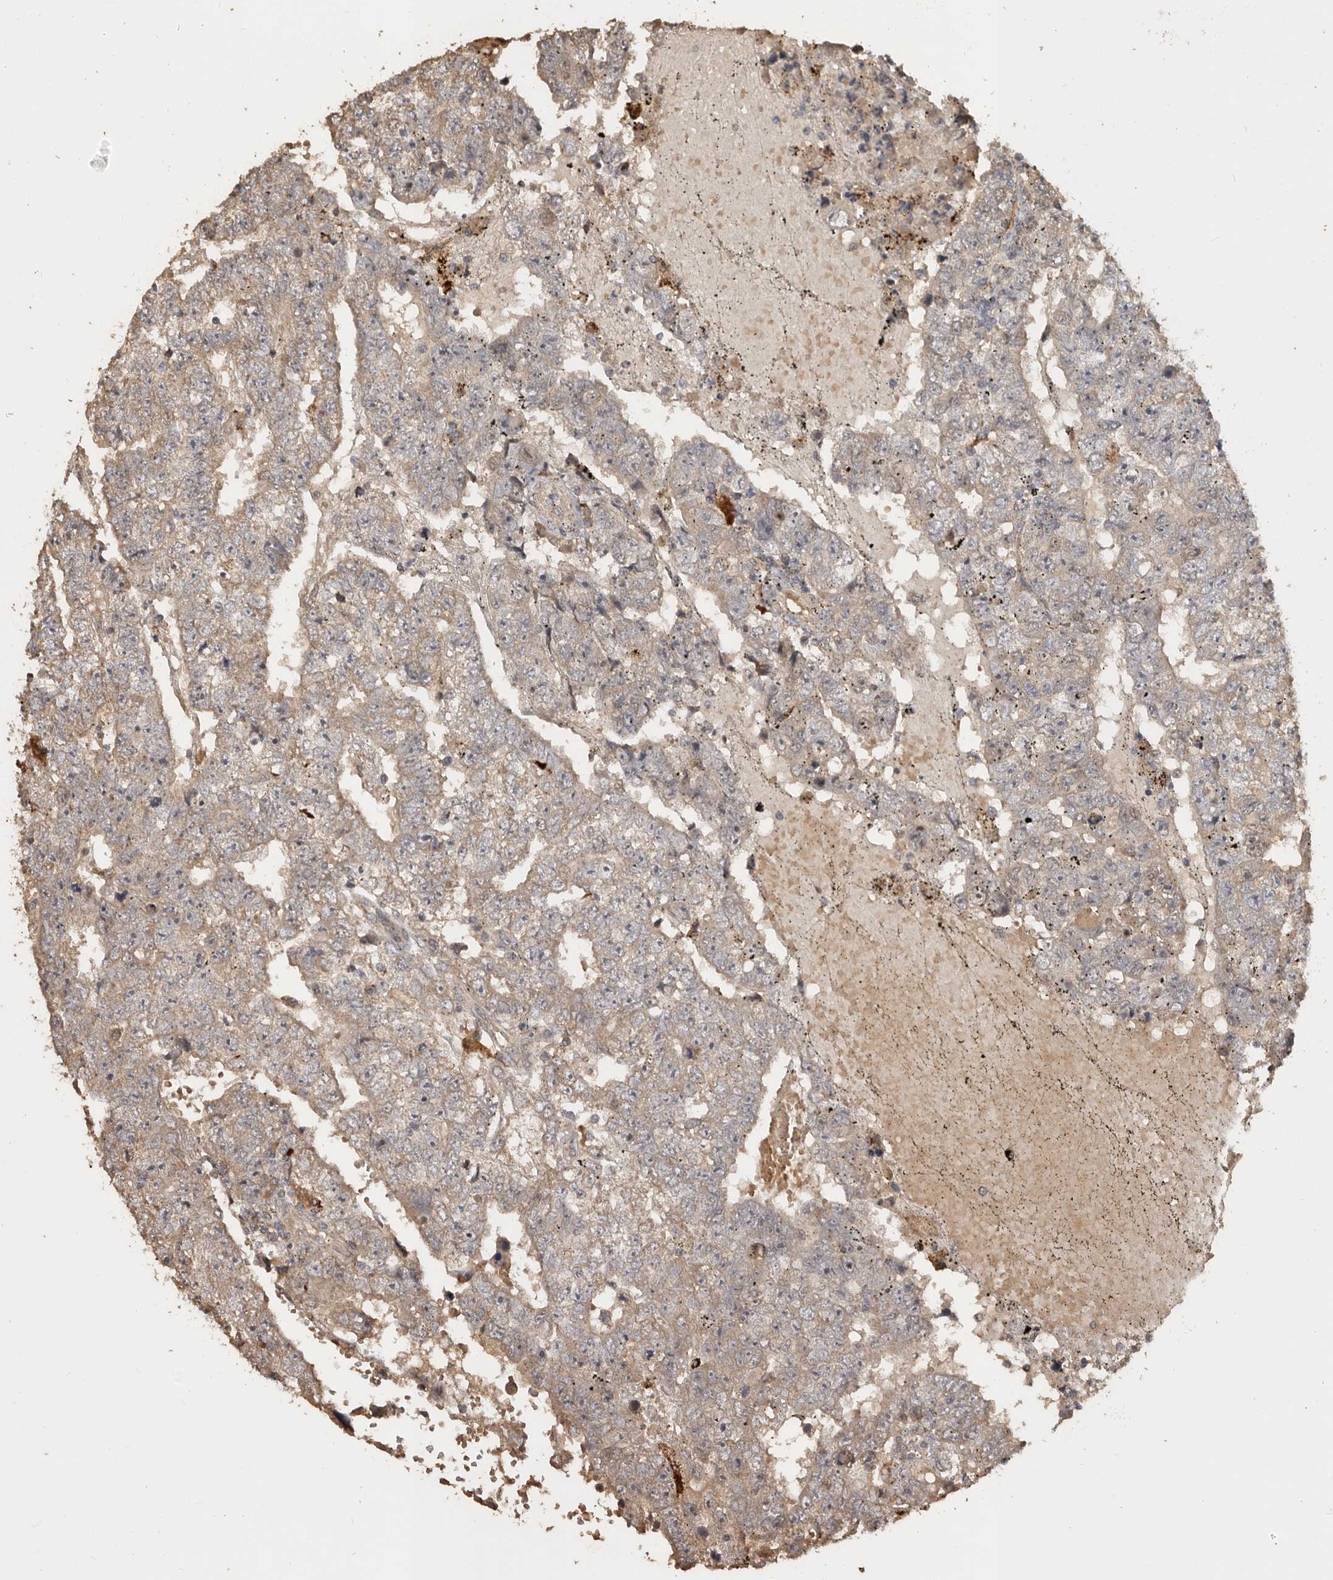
{"staining": {"intensity": "weak", "quantity": ">75%", "location": "cytoplasmic/membranous"}, "tissue": "testis cancer", "cell_type": "Tumor cells", "image_type": "cancer", "snomed": [{"axis": "morphology", "description": "Carcinoma, Embryonal, NOS"}, {"axis": "topography", "description": "Testis"}], "caption": "Testis embryonal carcinoma tissue displays weak cytoplasmic/membranous expression in approximately >75% of tumor cells", "gene": "AKAP7", "patient": {"sex": "male", "age": 25}}